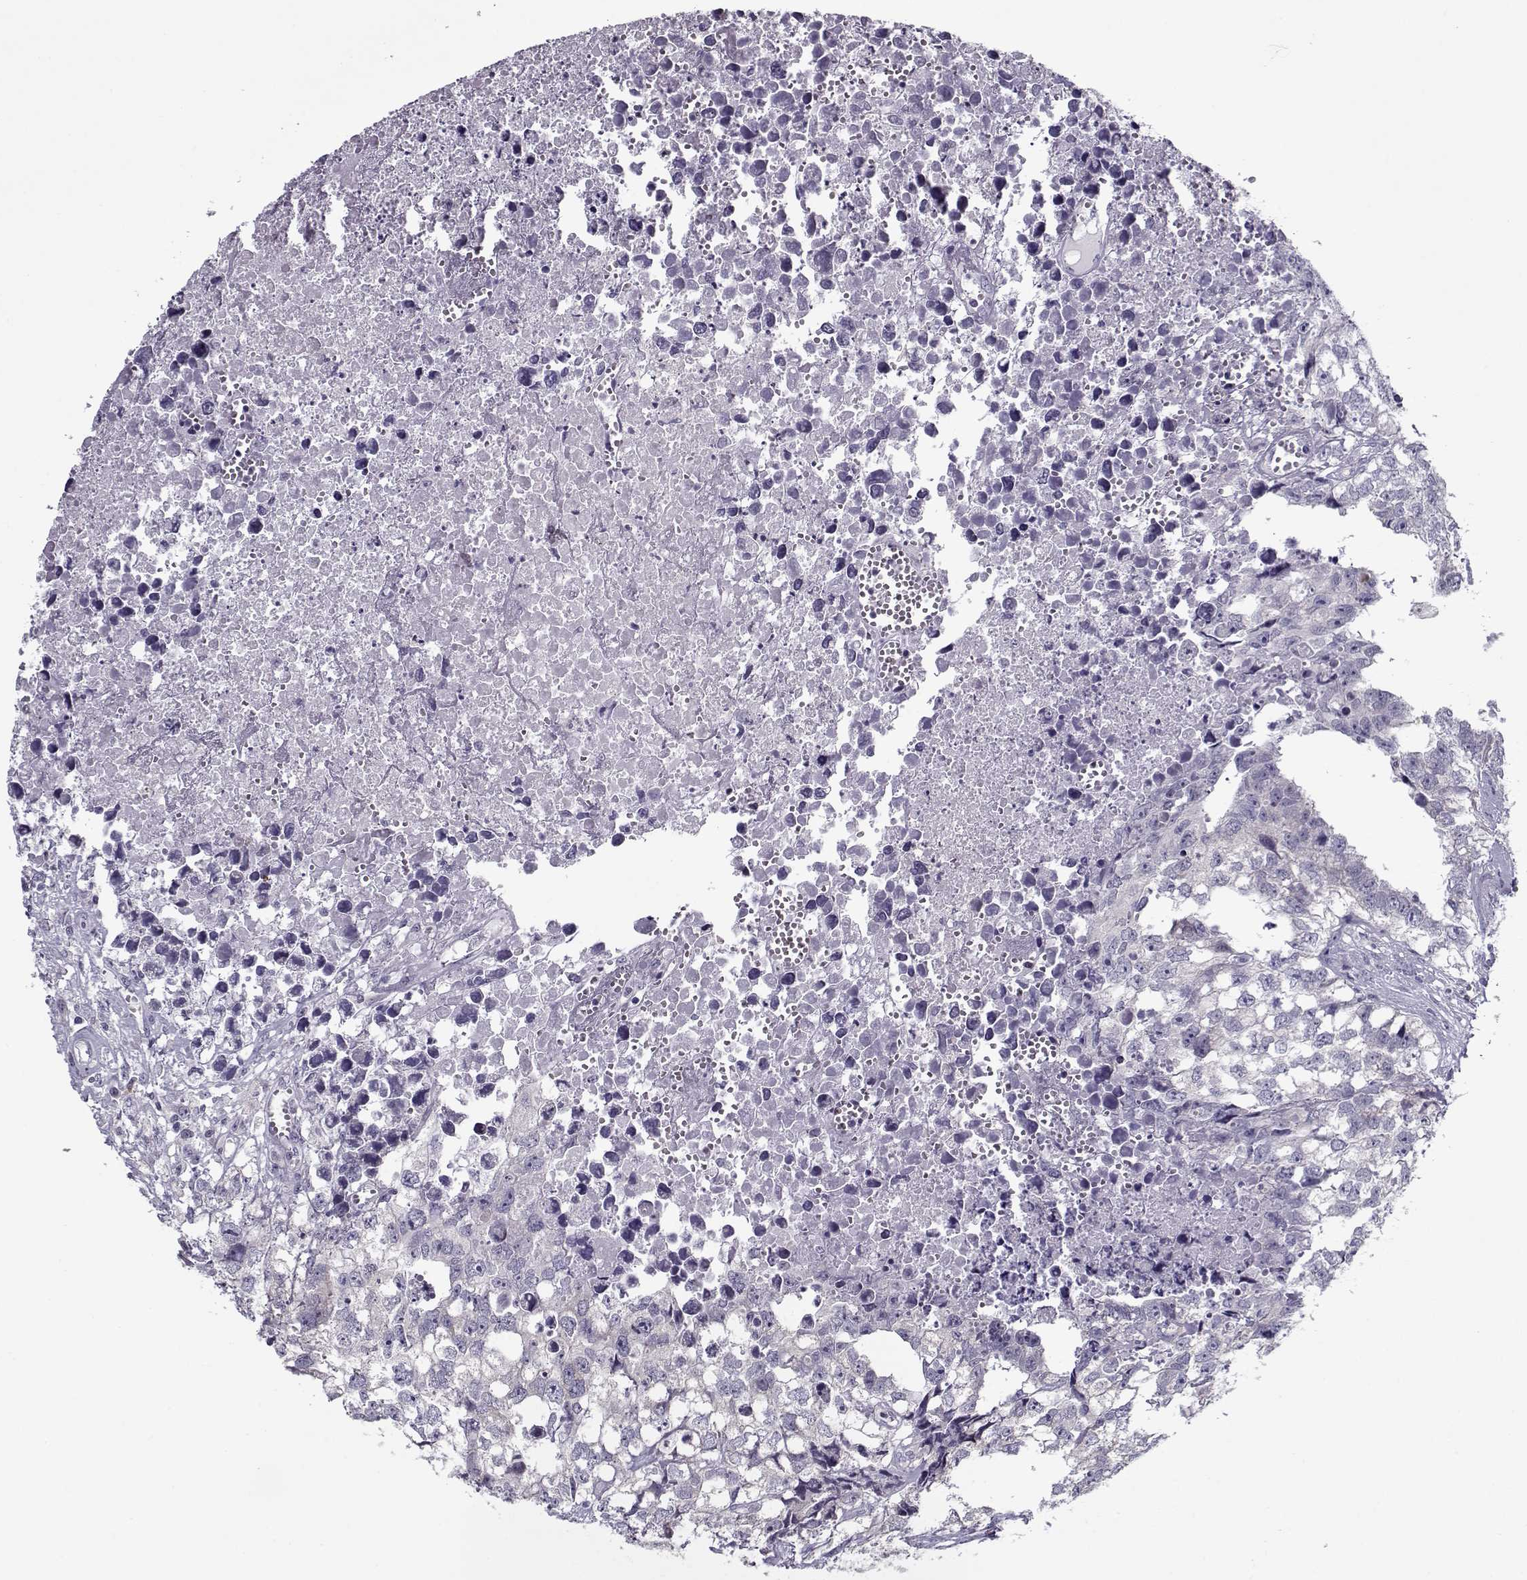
{"staining": {"intensity": "negative", "quantity": "none", "location": "none"}, "tissue": "testis cancer", "cell_type": "Tumor cells", "image_type": "cancer", "snomed": [{"axis": "morphology", "description": "Carcinoma, Embryonal, NOS"}, {"axis": "morphology", "description": "Teratoma, malignant, NOS"}, {"axis": "topography", "description": "Testis"}], "caption": "Photomicrograph shows no protein expression in tumor cells of testis cancer tissue.", "gene": "CIBAR1", "patient": {"sex": "male", "age": 44}}